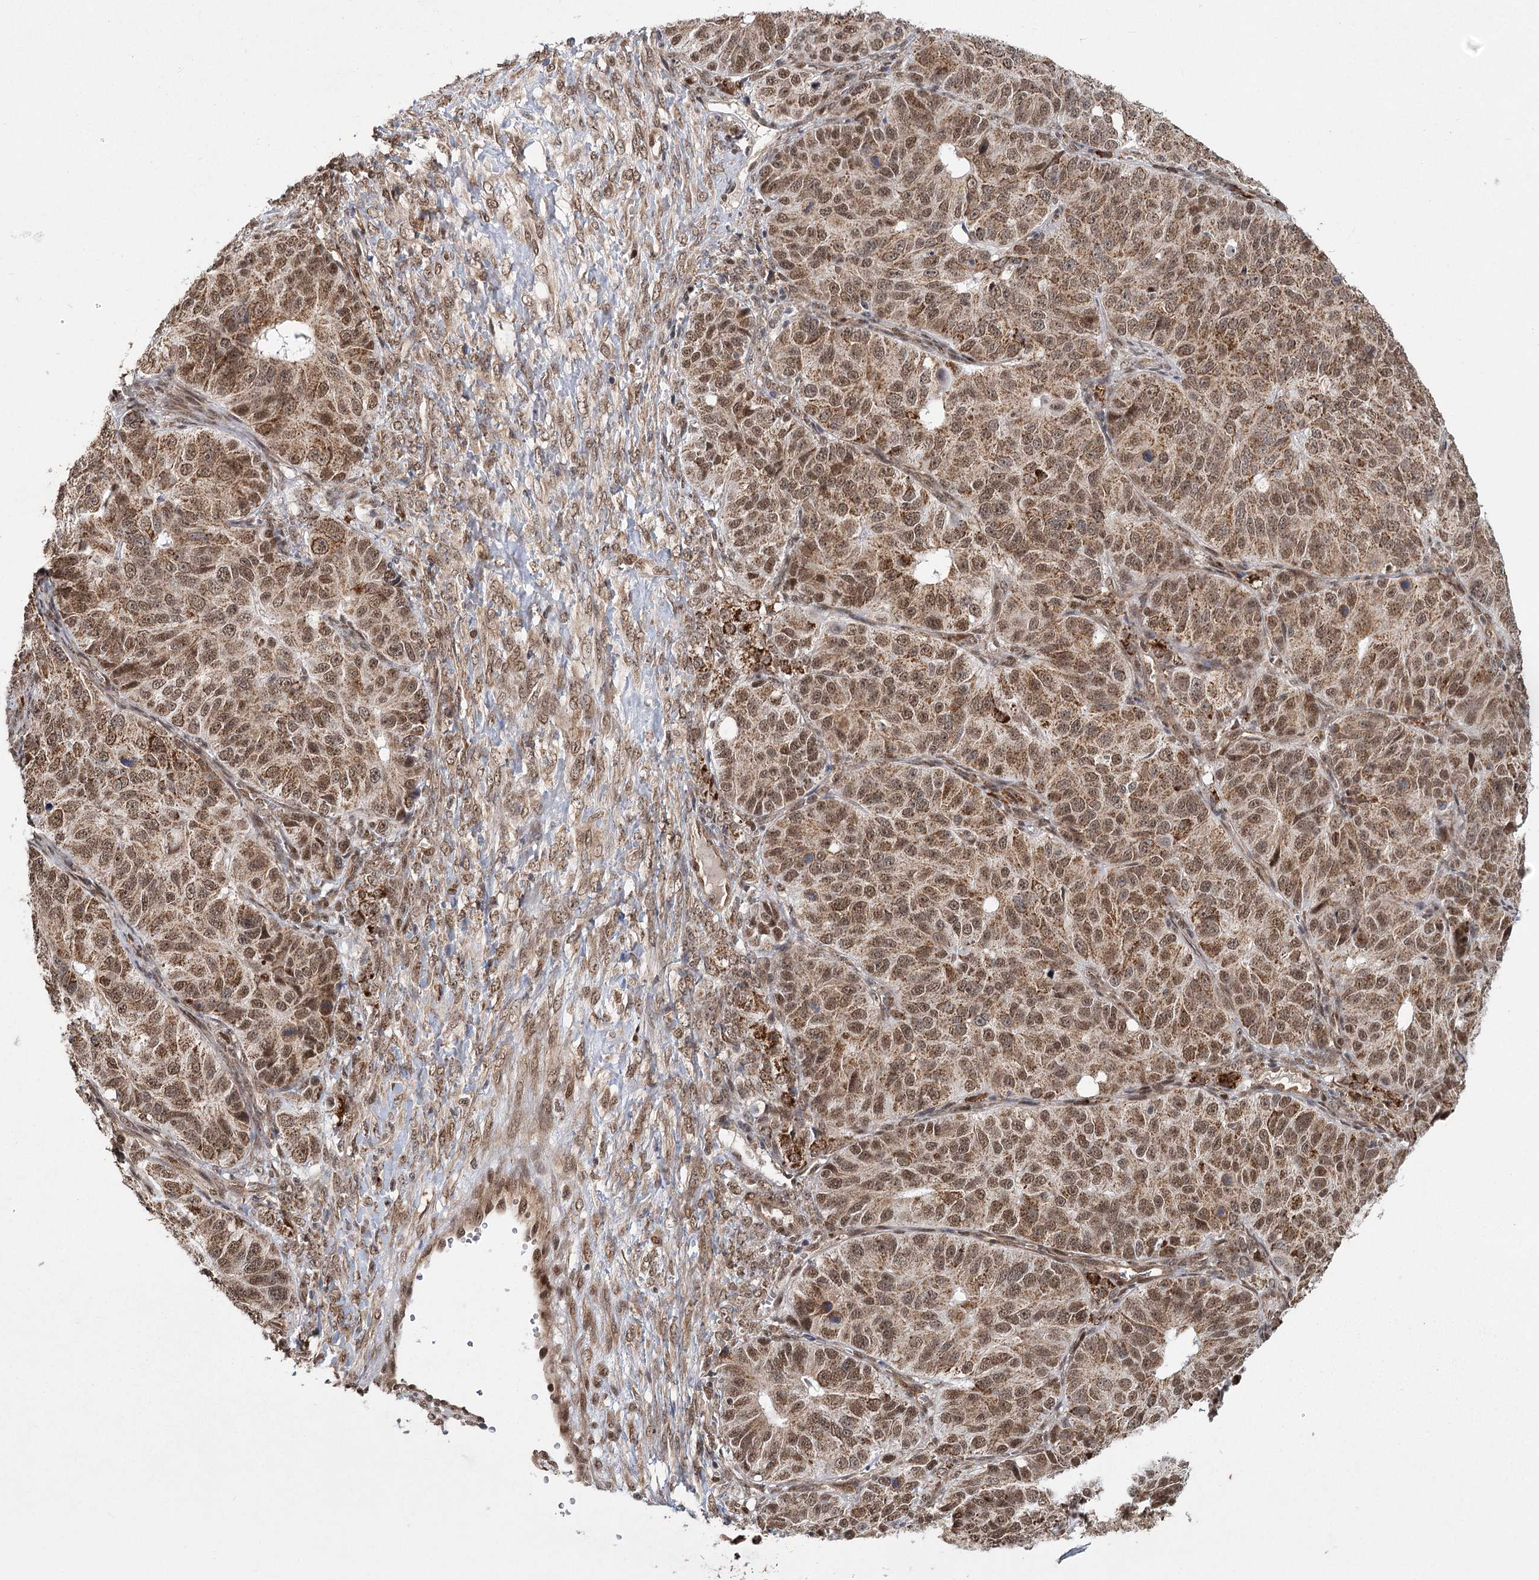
{"staining": {"intensity": "moderate", "quantity": ">75%", "location": "cytoplasmic/membranous,nuclear"}, "tissue": "ovarian cancer", "cell_type": "Tumor cells", "image_type": "cancer", "snomed": [{"axis": "morphology", "description": "Carcinoma, endometroid"}, {"axis": "topography", "description": "Ovary"}], "caption": "Ovarian cancer (endometroid carcinoma) stained with a protein marker shows moderate staining in tumor cells.", "gene": "ZCCHC24", "patient": {"sex": "female", "age": 51}}